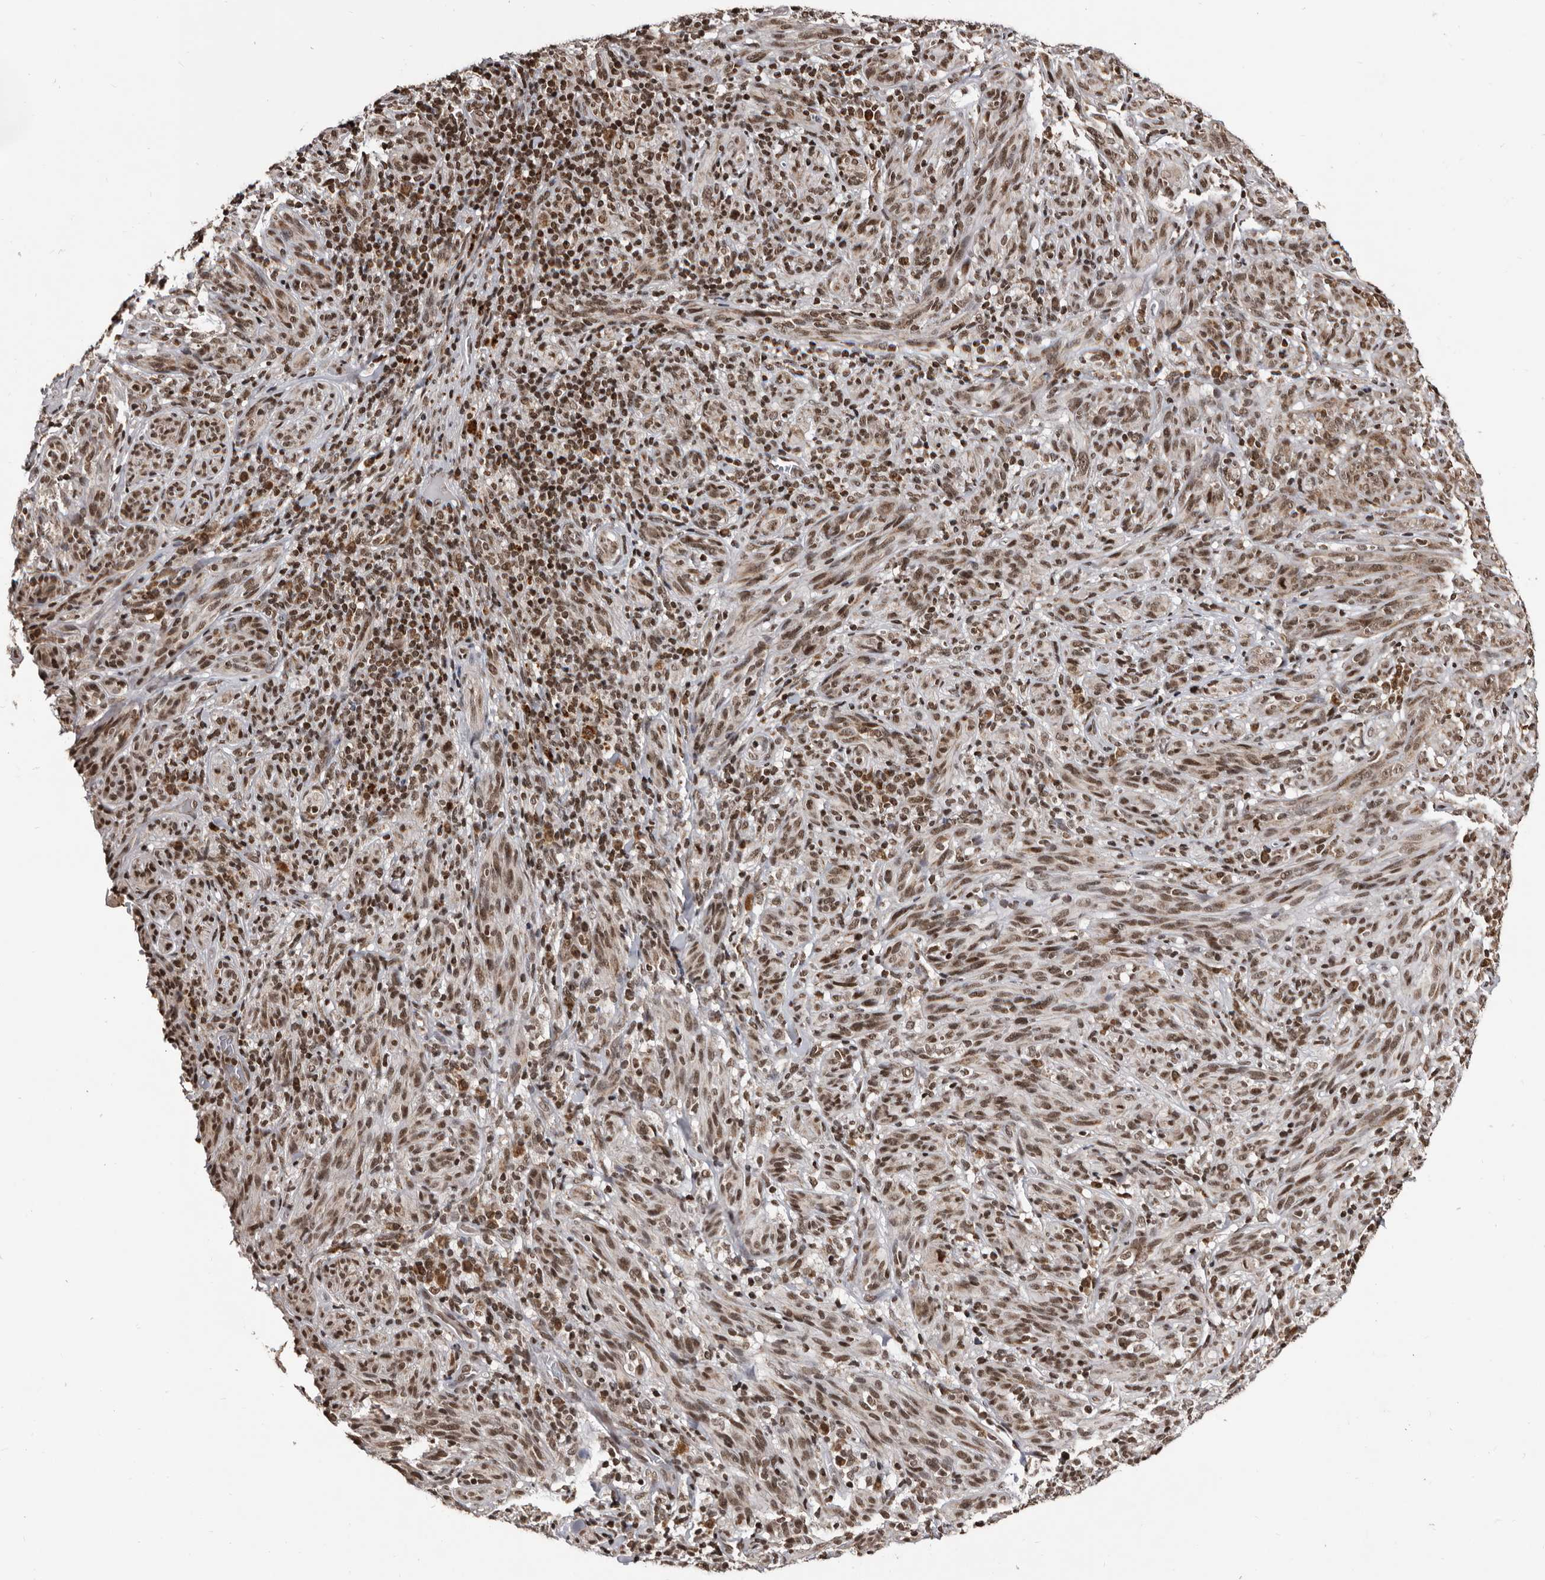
{"staining": {"intensity": "moderate", "quantity": ">75%", "location": "nuclear"}, "tissue": "melanoma", "cell_type": "Tumor cells", "image_type": "cancer", "snomed": [{"axis": "morphology", "description": "Malignant melanoma, NOS"}, {"axis": "topography", "description": "Skin of head"}], "caption": "Protein staining displays moderate nuclear expression in about >75% of tumor cells in malignant melanoma. (Stains: DAB (3,3'-diaminobenzidine) in brown, nuclei in blue, Microscopy: brightfield microscopy at high magnification).", "gene": "THUMPD1", "patient": {"sex": "male", "age": 96}}